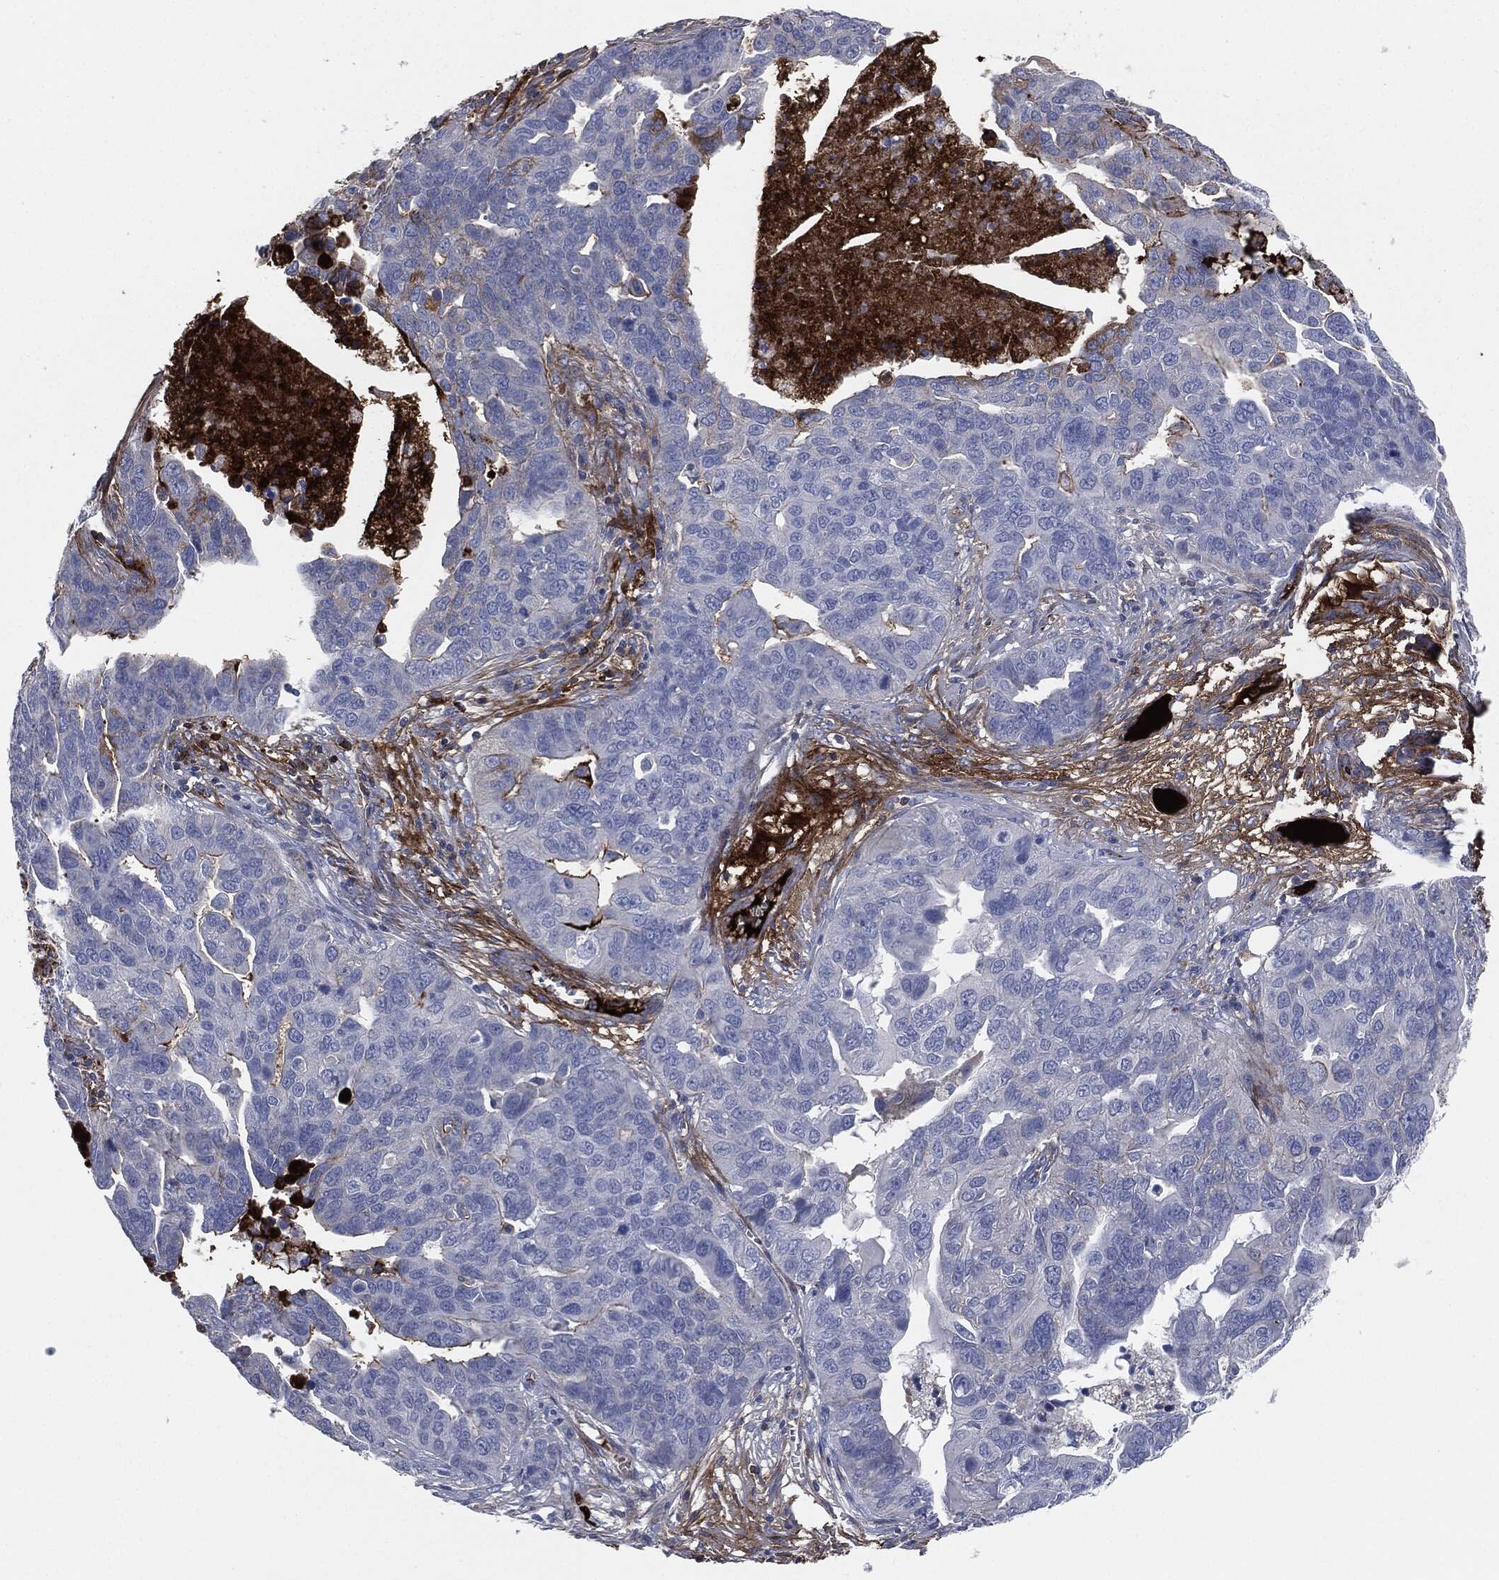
{"staining": {"intensity": "negative", "quantity": "none", "location": "none"}, "tissue": "ovarian cancer", "cell_type": "Tumor cells", "image_type": "cancer", "snomed": [{"axis": "morphology", "description": "Carcinoma, endometroid"}, {"axis": "topography", "description": "Soft tissue"}, {"axis": "topography", "description": "Ovary"}], "caption": "This histopathology image is of ovarian cancer stained with IHC to label a protein in brown with the nuclei are counter-stained blue. There is no expression in tumor cells.", "gene": "APOB", "patient": {"sex": "female", "age": 52}}